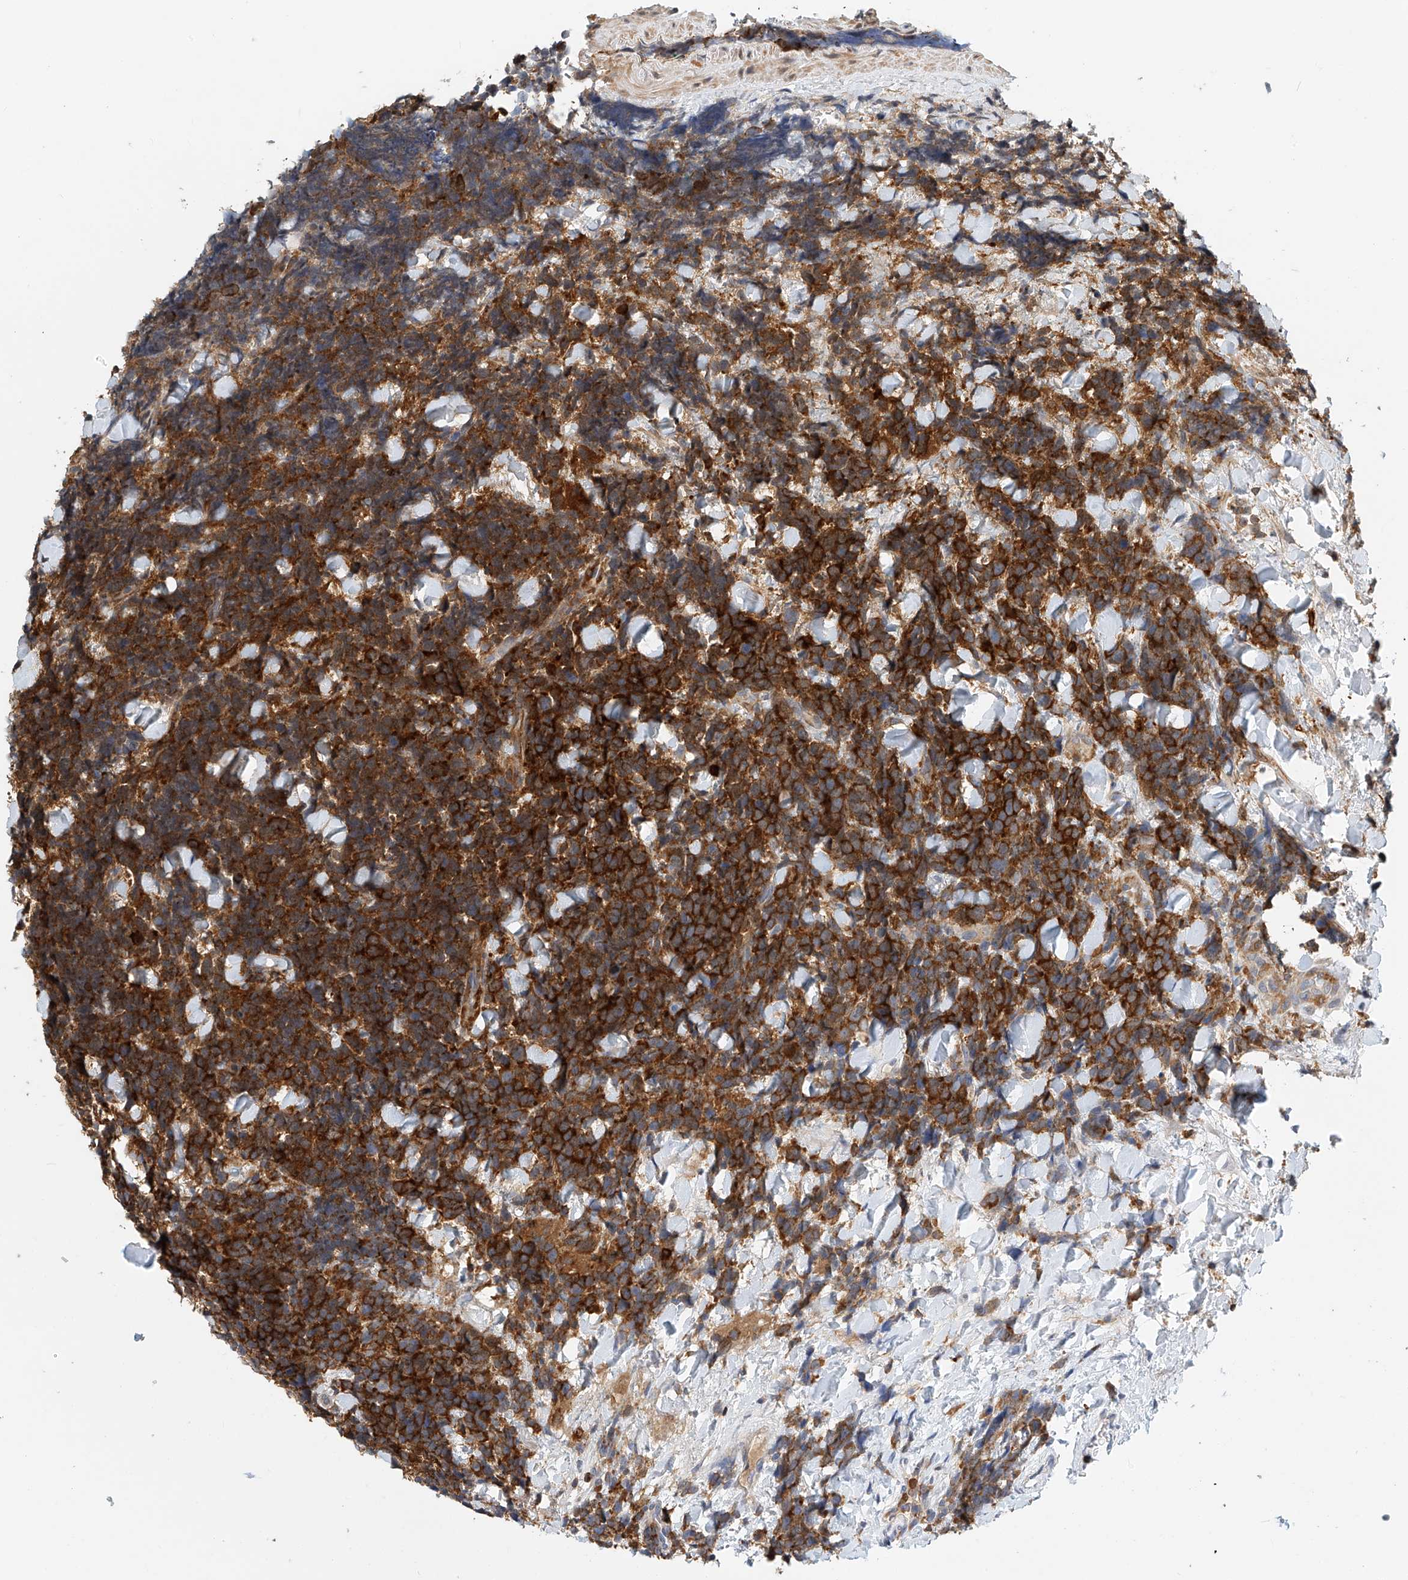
{"staining": {"intensity": "strong", "quantity": ">75%", "location": "cytoplasmic/membranous"}, "tissue": "urothelial cancer", "cell_type": "Tumor cells", "image_type": "cancer", "snomed": [{"axis": "morphology", "description": "Urothelial carcinoma, High grade"}, {"axis": "topography", "description": "Urinary bladder"}], "caption": "Urothelial cancer tissue shows strong cytoplasmic/membranous expression in about >75% of tumor cells", "gene": "MICAL1", "patient": {"sex": "female", "age": 82}}